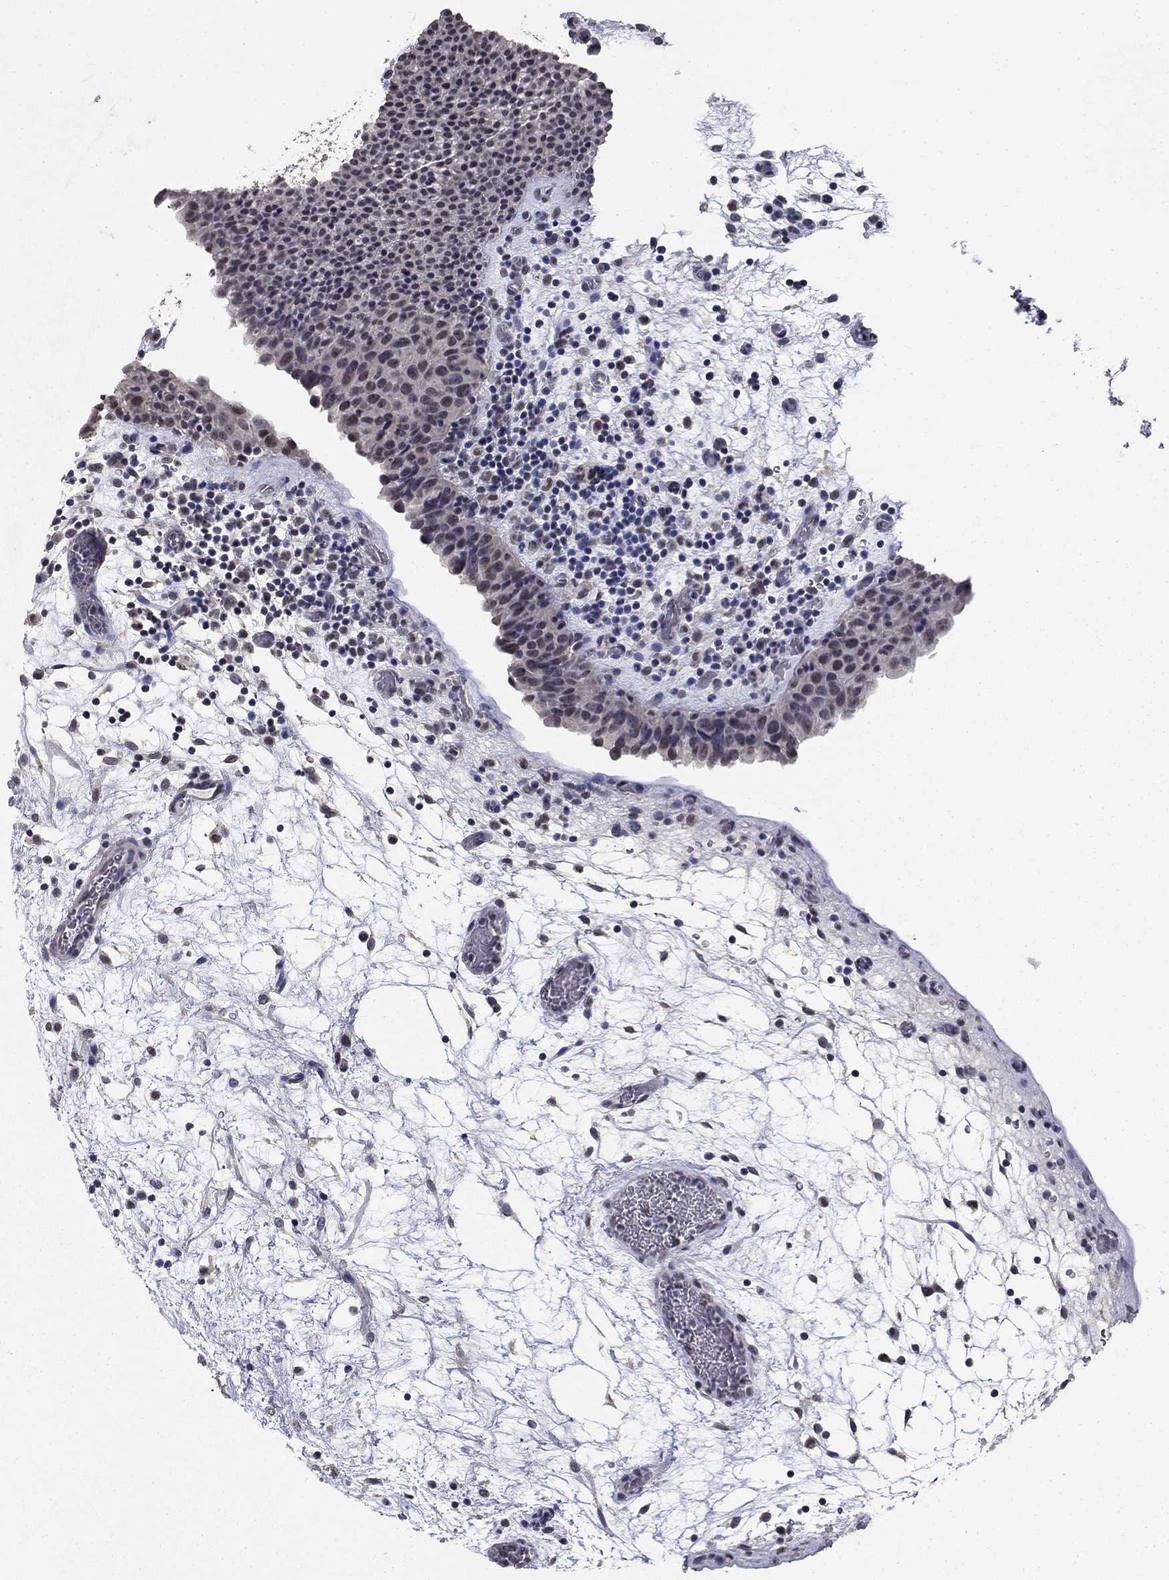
{"staining": {"intensity": "negative", "quantity": "none", "location": "none"}, "tissue": "urinary bladder", "cell_type": "Urothelial cells", "image_type": "normal", "snomed": [{"axis": "morphology", "description": "Normal tissue, NOS"}, {"axis": "topography", "description": "Urinary bladder"}], "caption": "Urothelial cells show no significant expression in unremarkable urinary bladder.", "gene": "SPATA33", "patient": {"sex": "male", "age": 37}}